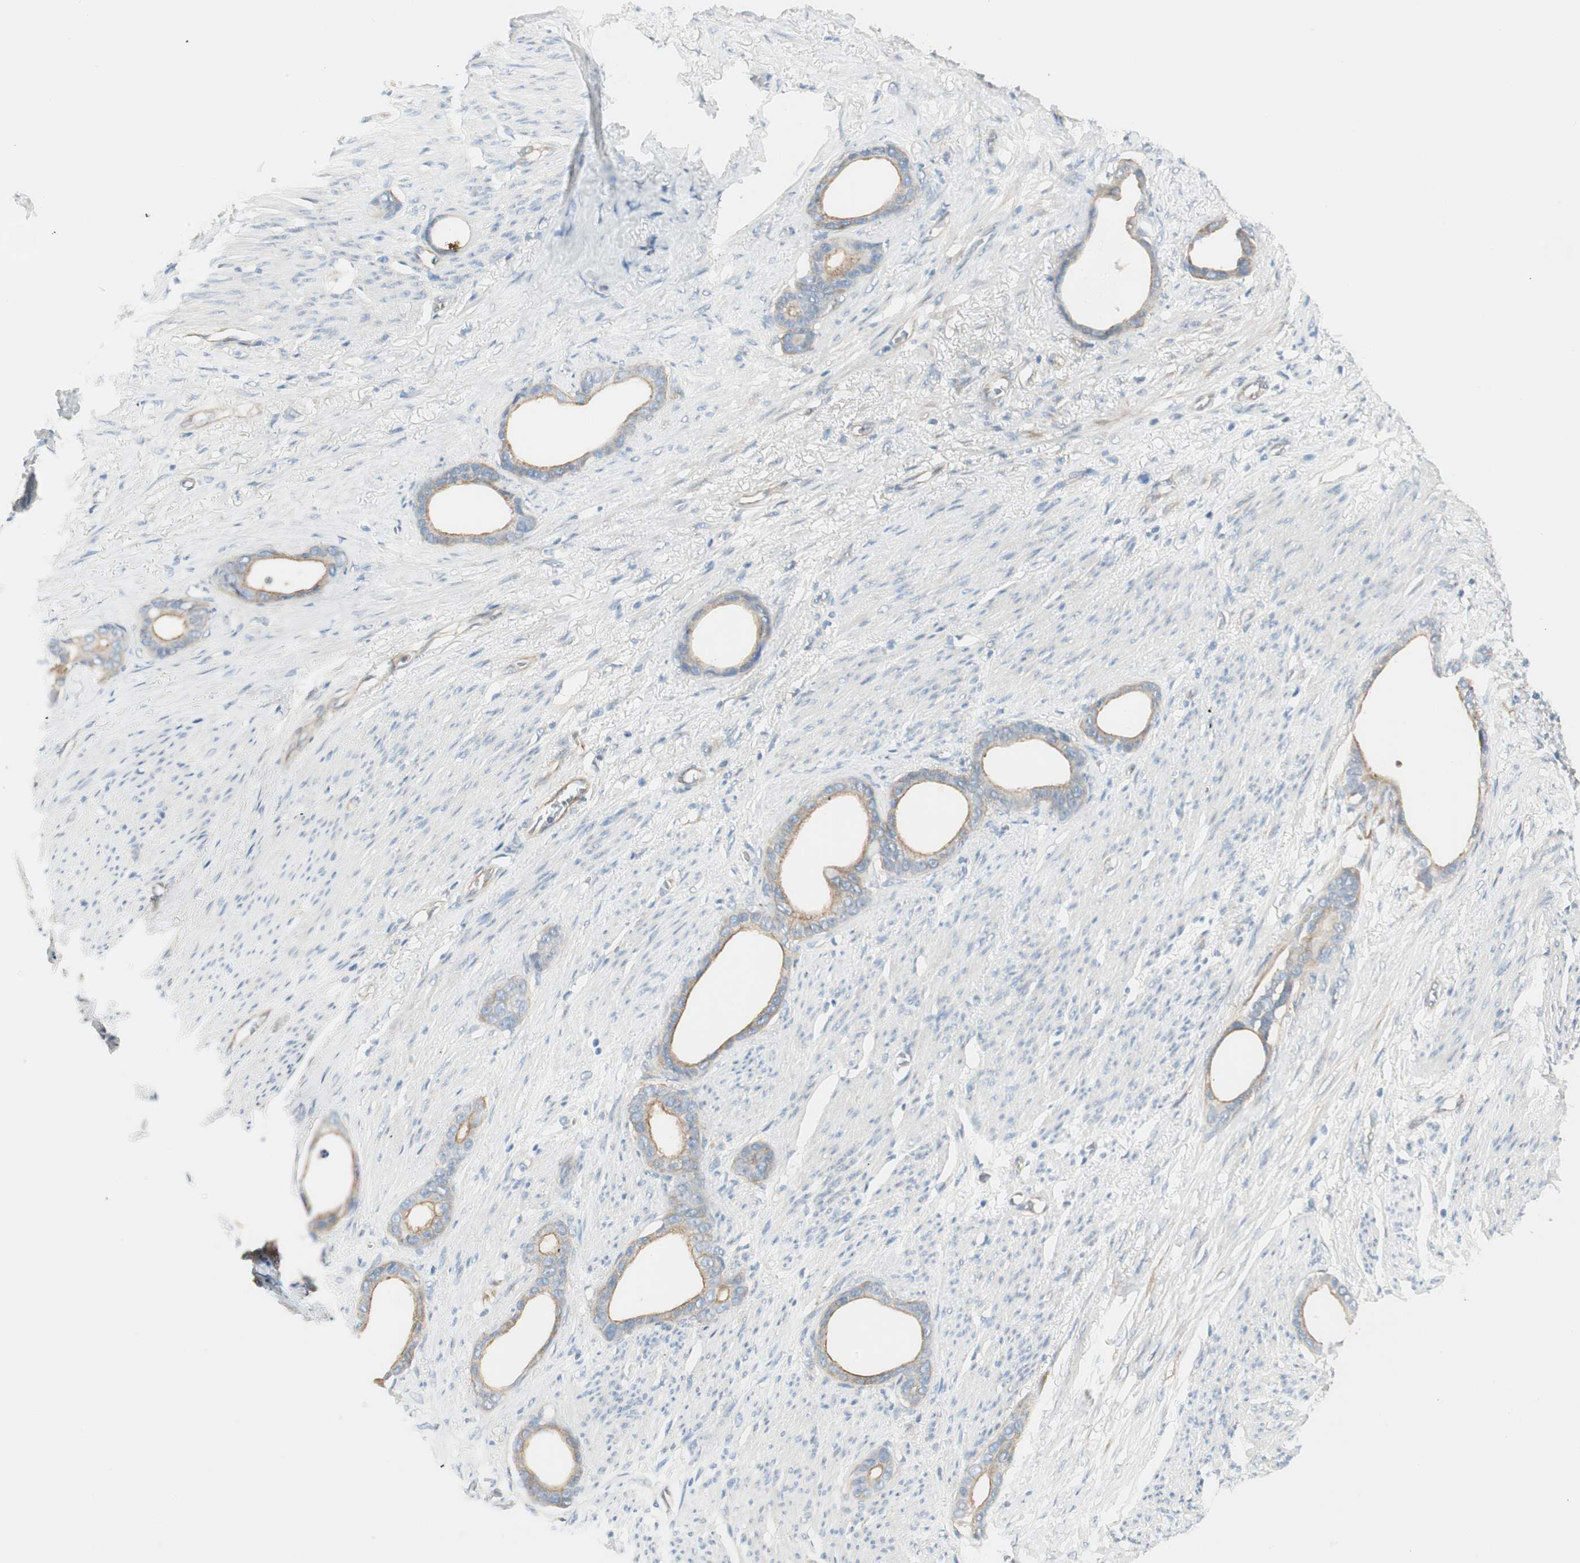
{"staining": {"intensity": "weak", "quantity": ">75%", "location": "cytoplasmic/membranous"}, "tissue": "stomach cancer", "cell_type": "Tumor cells", "image_type": "cancer", "snomed": [{"axis": "morphology", "description": "Adenocarcinoma, NOS"}, {"axis": "topography", "description": "Stomach"}], "caption": "The micrograph reveals staining of stomach adenocarcinoma, revealing weak cytoplasmic/membranous protein staining (brown color) within tumor cells.", "gene": "CDK3", "patient": {"sex": "female", "age": 75}}